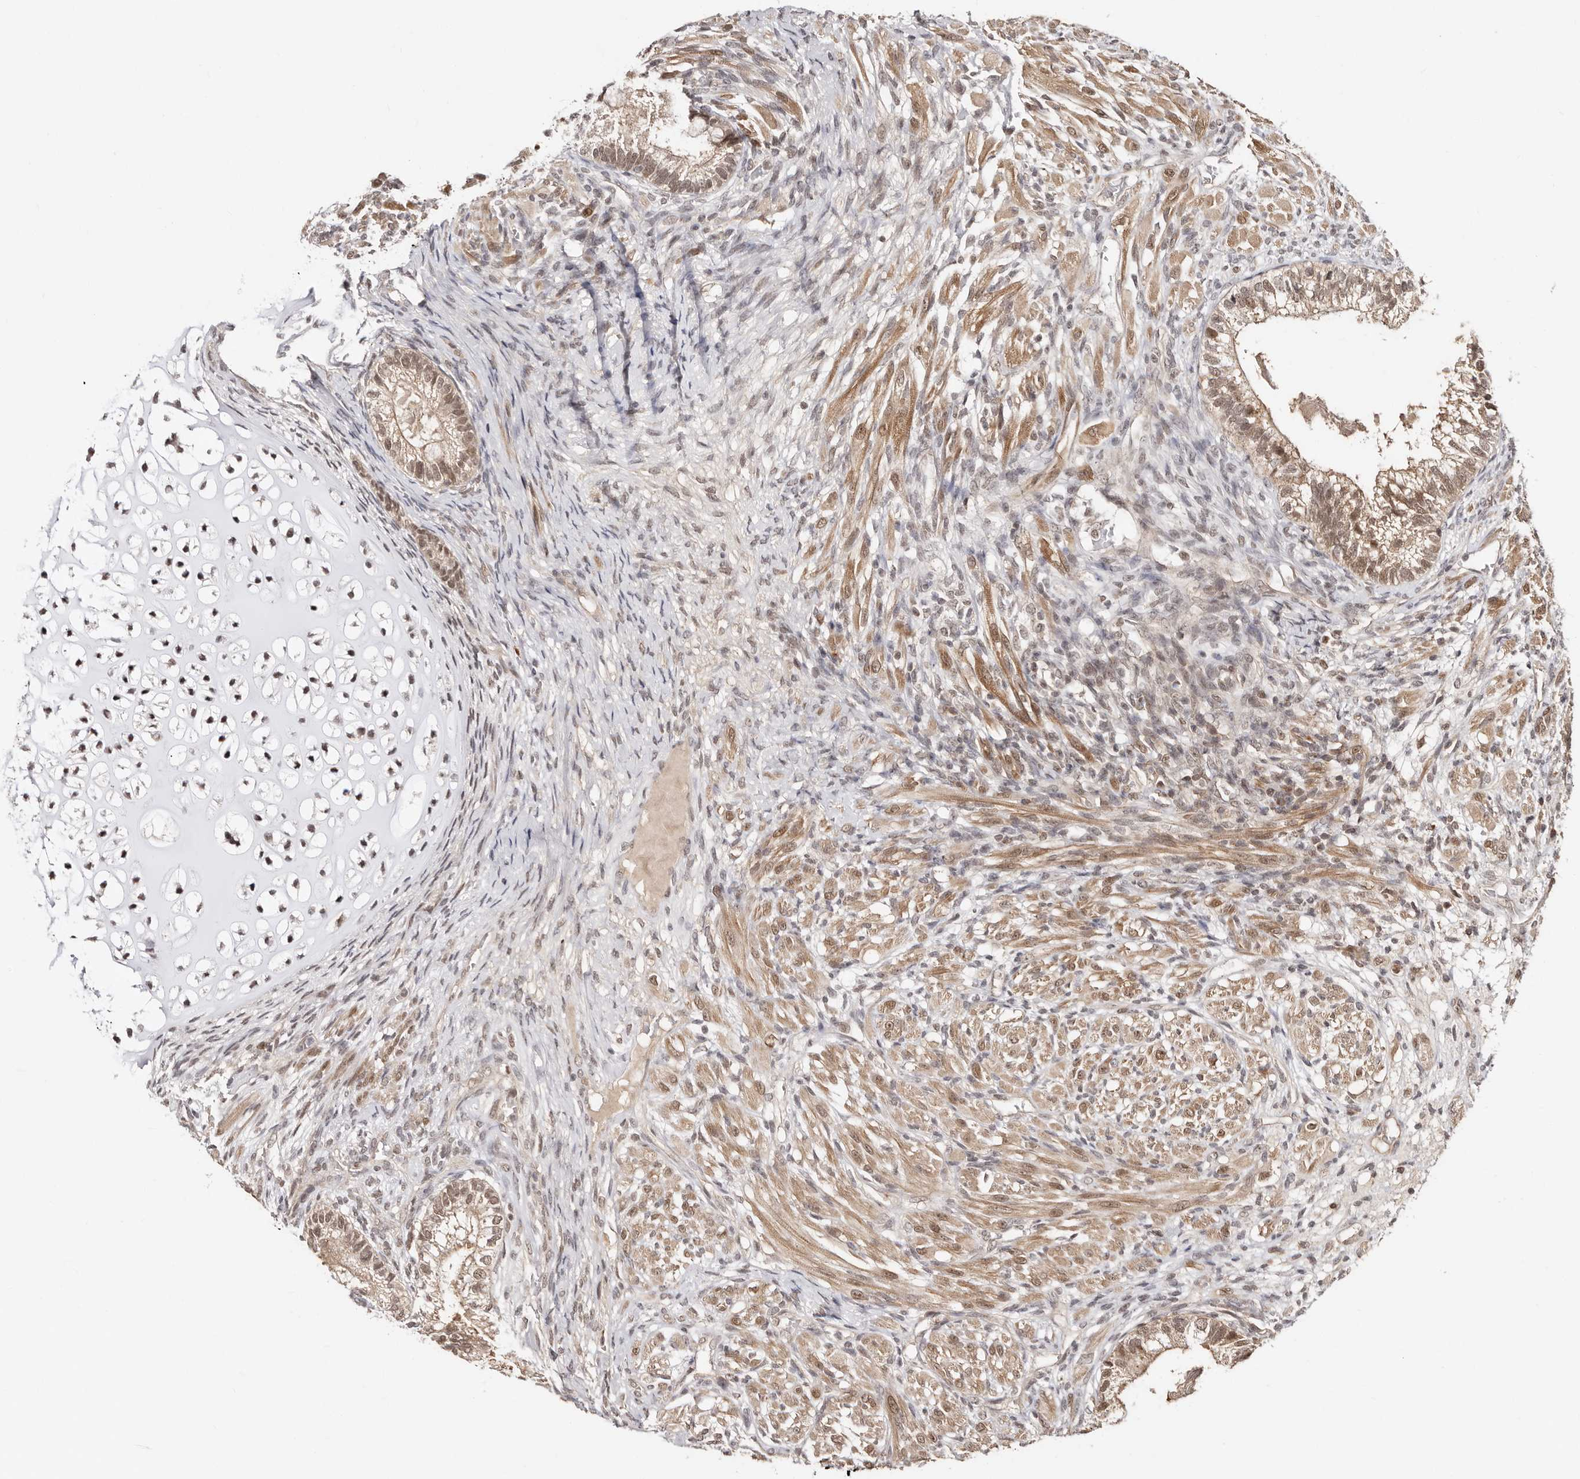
{"staining": {"intensity": "moderate", "quantity": ">75%", "location": "nuclear"}, "tissue": "testis cancer", "cell_type": "Tumor cells", "image_type": "cancer", "snomed": [{"axis": "morphology", "description": "Seminoma, NOS"}, {"axis": "morphology", "description": "Carcinoma, Embryonal, NOS"}, {"axis": "topography", "description": "Testis"}], "caption": "Testis seminoma stained with immunohistochemistry displays moderate nuclear staining in about >75% of tumor cells.", "gene": "MED8", "patient": {"sex": "male", "age": 28}}